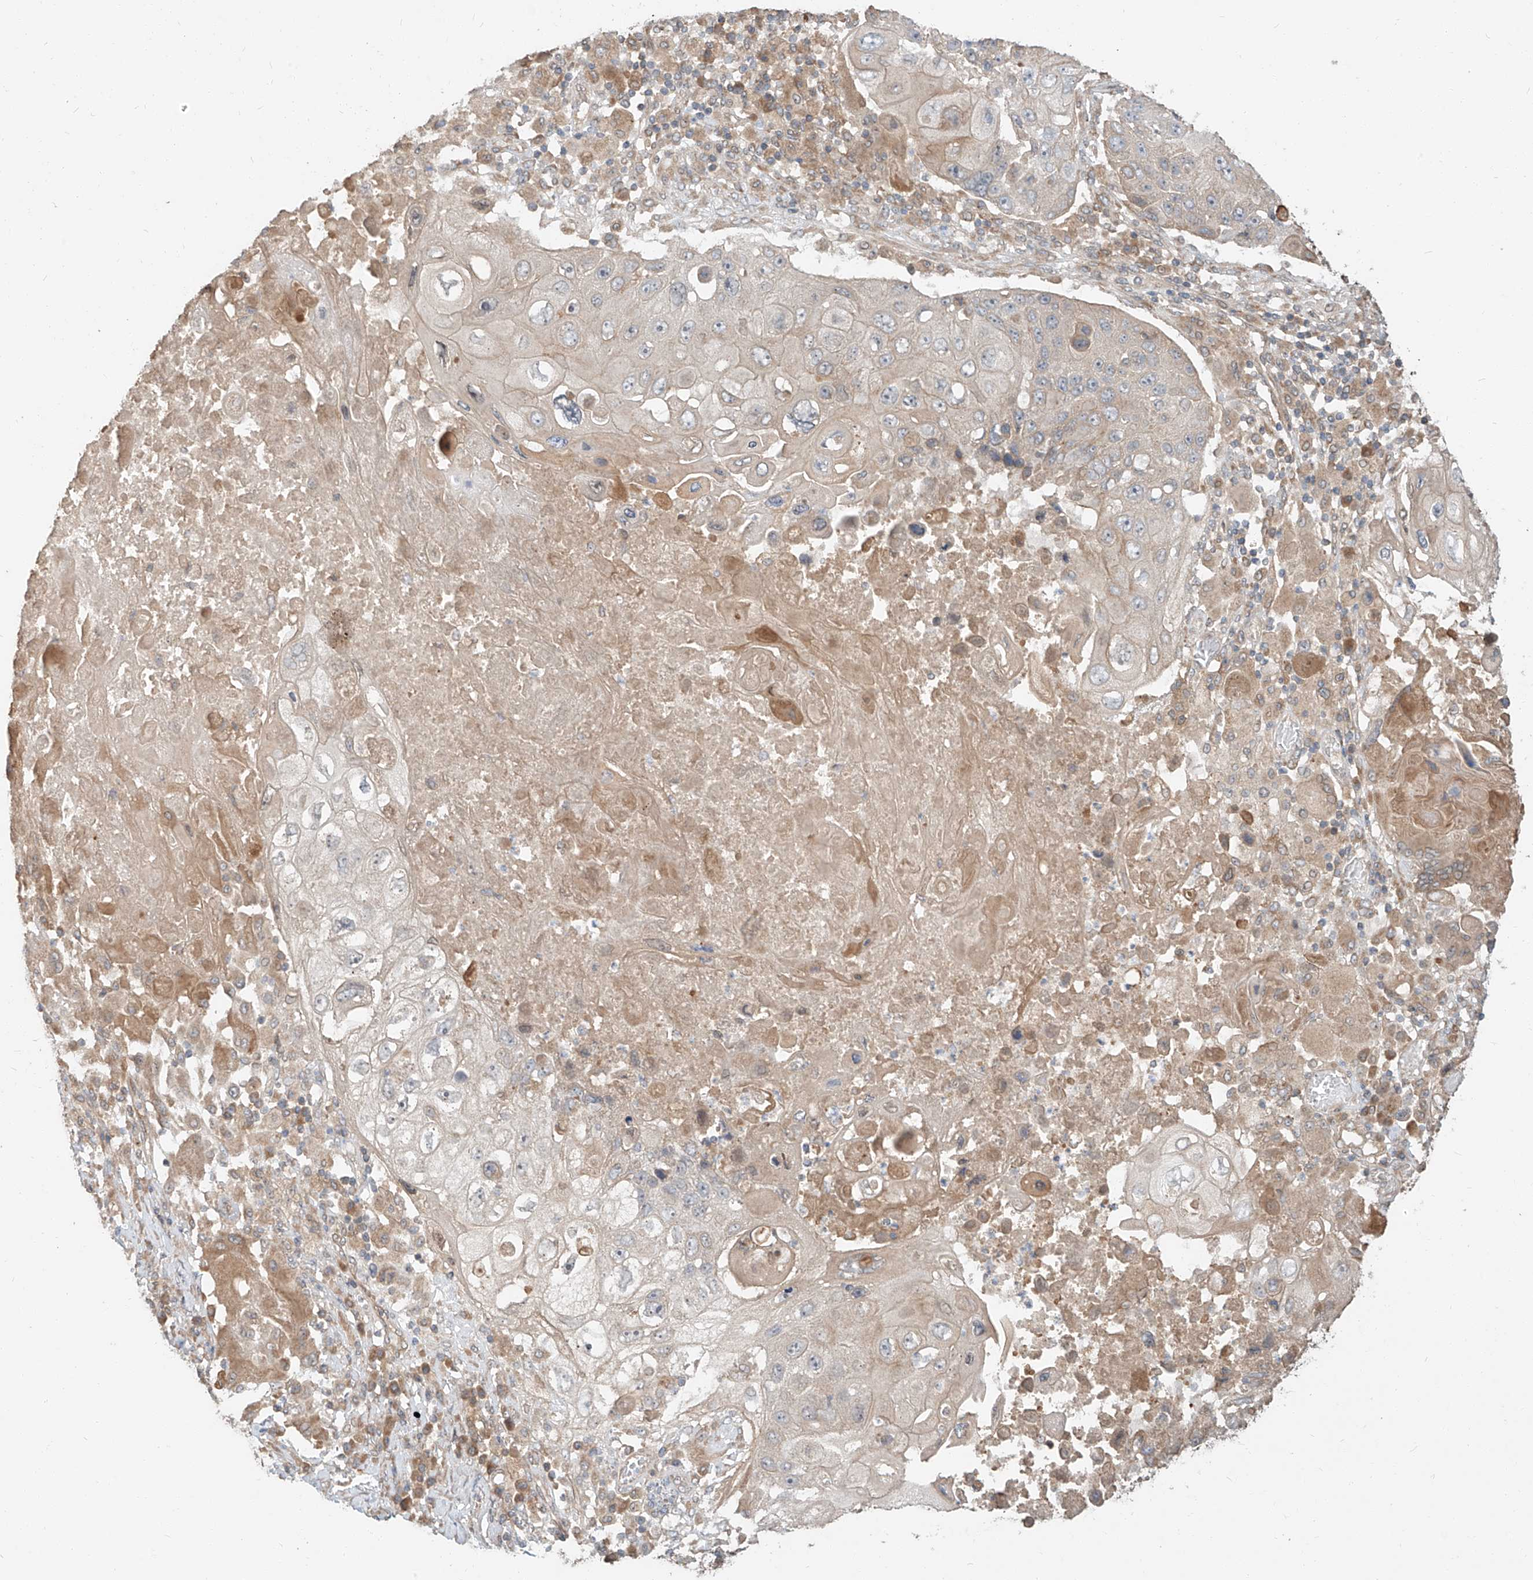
{"staining": {"intensity": "weak", "quantity": "<25%", "location": "cytoplasmic/membranous"}, "tissue": "lung cancer", "cell_type": "Tumor cells", "image_type": "cancer", "snomed": [{"axis": "morphology", "description": "Squamous cell carcinoma, NOS"}, {"axis": "topography", "description": "Lung"}], "caption": "An immunohistochemistry photomicrograph of lung squamous cell carcinoma is shown. There is no staining in tumor cells of lung squamous cell carcinoma. (DAB (3,3'-diaminobenzidine) immunohistochemistry visualized using brightfield microscopy, high magnification).", "gene": "STX19", "patient": {"sex": "male", "age": 61}}